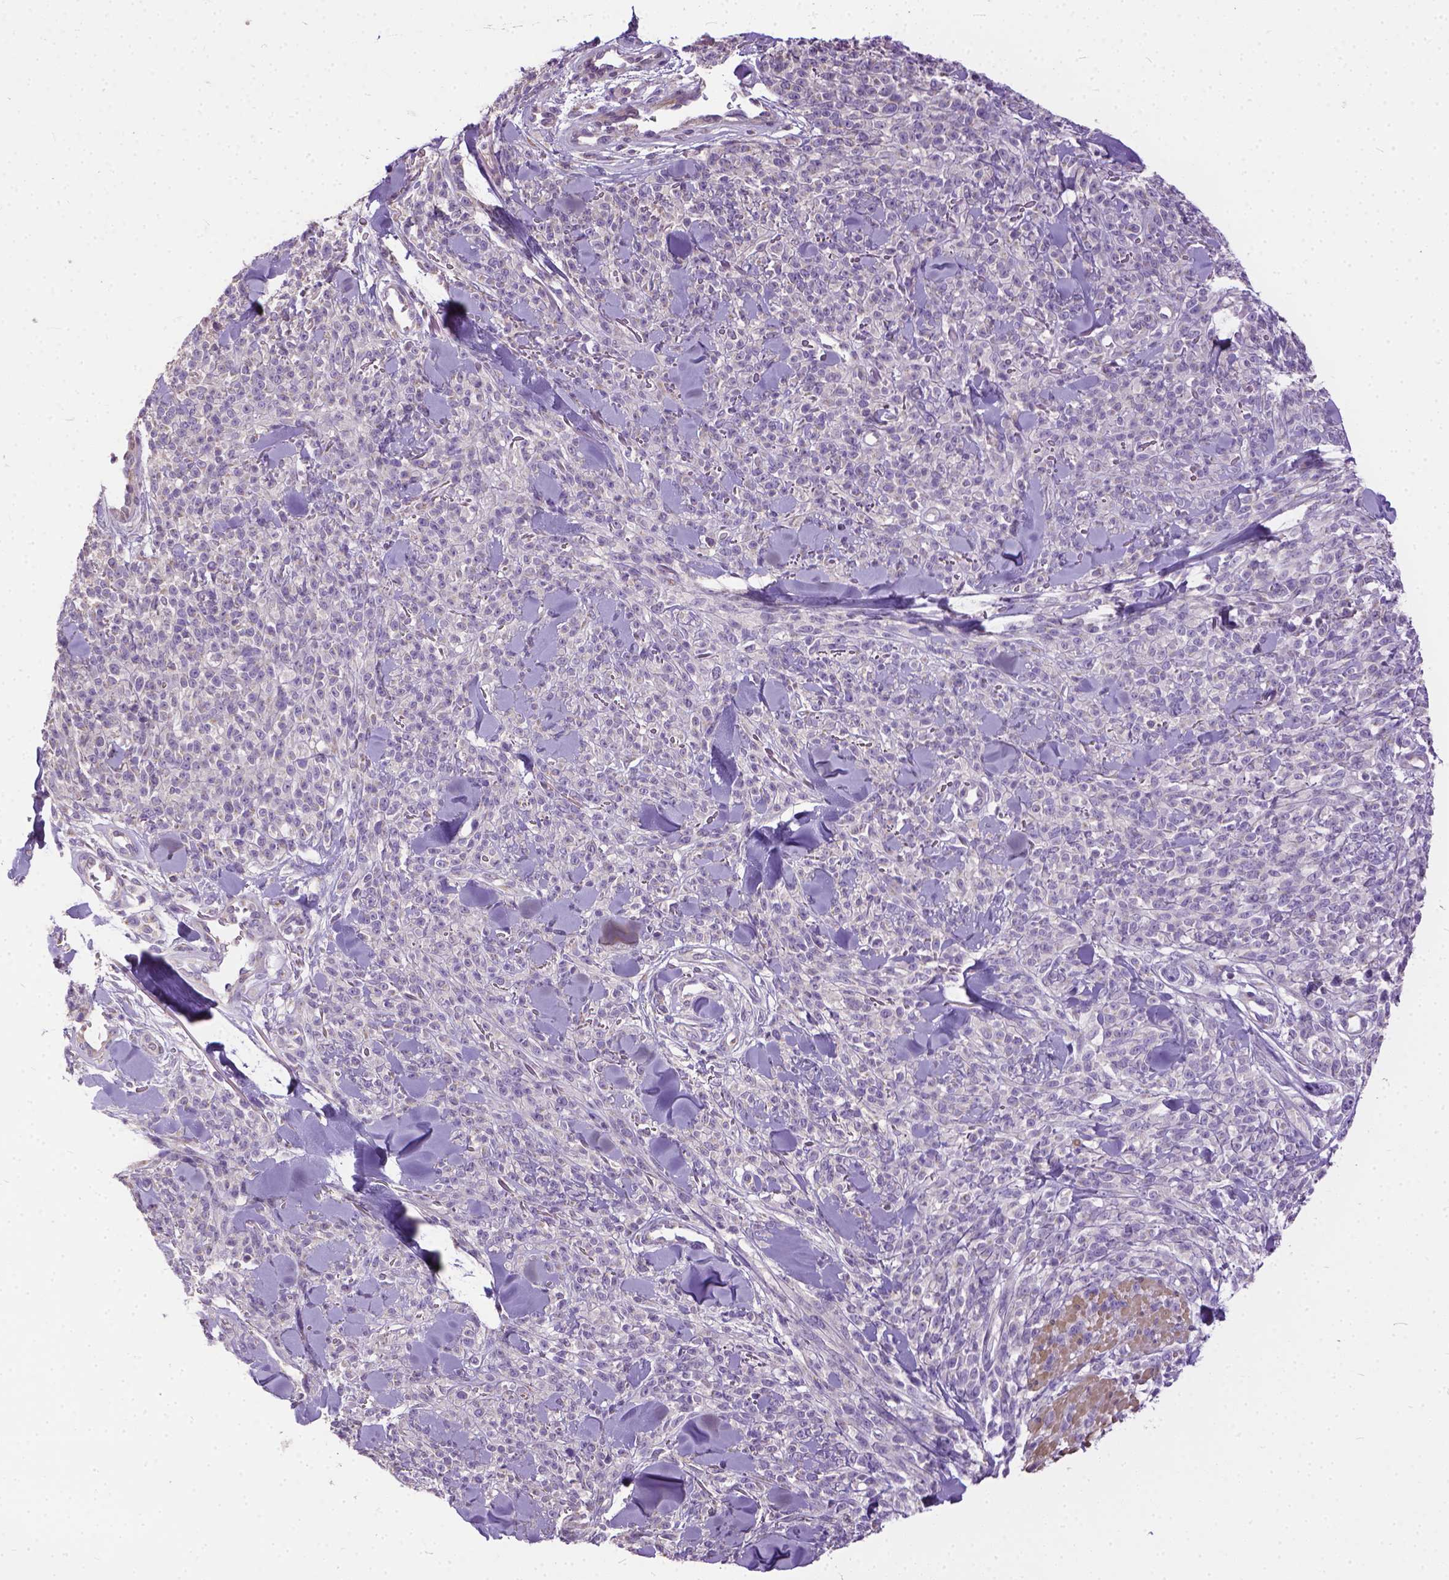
{"staining": {"intensity": "negative", "quantity": "none", "location": "none"}, "tissue": "melanoma", "cell_type": "Tumor cells", "image_type": "cancer", "snomed": [{"axis": "morphology", "description": "Malignant melanoma, NOS"}, {"axis": "topography", "description": "Skin"}, {"axis": "topography", "description": "Skin of trunk"}], "caption": "Photomicrograph shows no significant protein positivity in tumor cells of melanoma. (DAB IHC with hematoxylin counter stain).", "gene": "BANF2", "patient": {"sex": "male", "age": 74}}